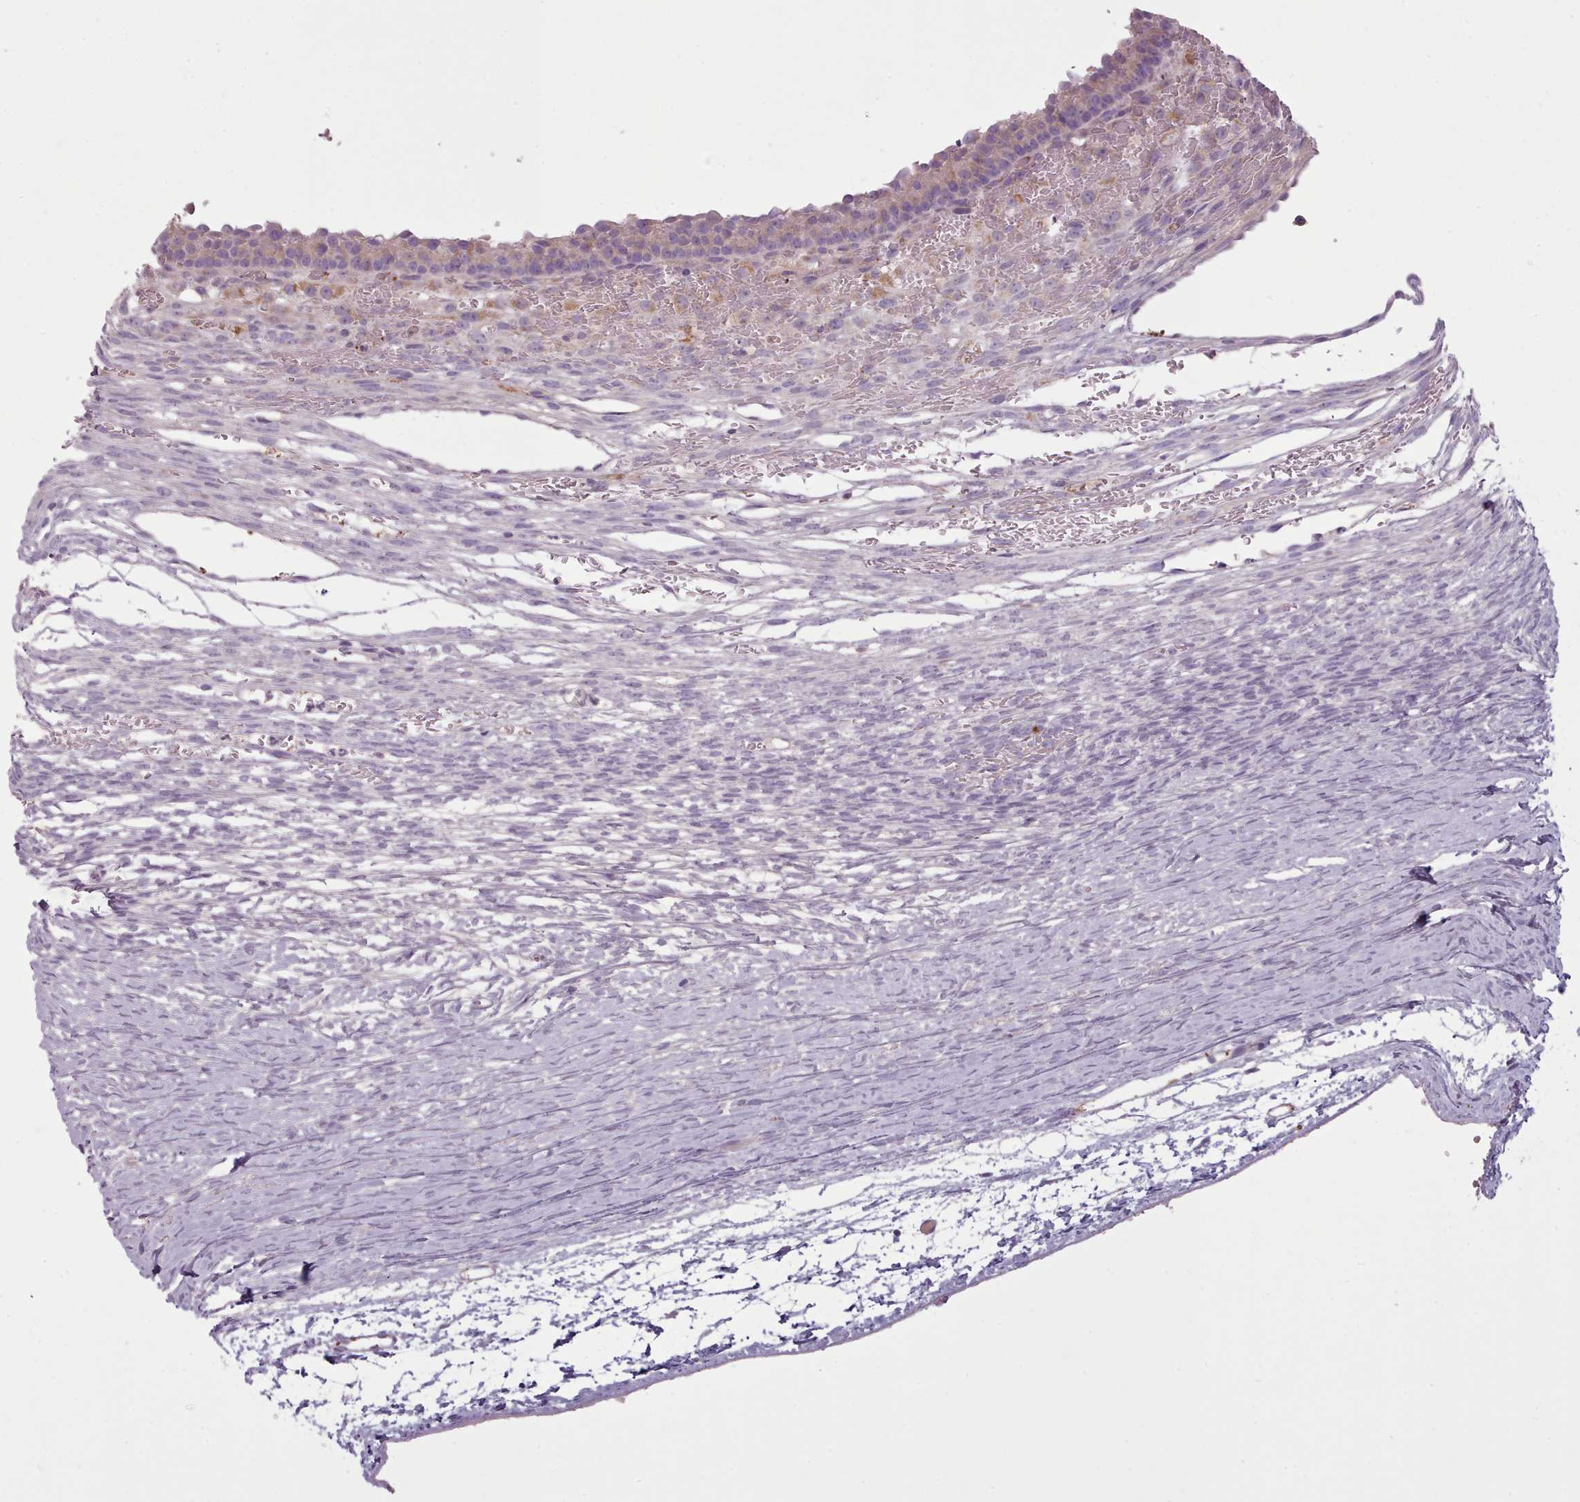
{"staining": {"intensity": "negative", "quantity": "none", "location": "none"}, "tissue": "ovary", "cell_type": "Ovarian stroma cells", "image_type": "normal", "snomed": [{"axis": "morphology", "description": "Normal tissue, NOS"}, {"axis": "topography", "description": "Ovary"}], "caption": "Immunohistochemistry histopathology image of normal ovary: human ovary stained with DAB exhibits no significant protein positivity in ovarian stroma cells.", "gene": "LAPTM5", "patient": {"sex": "female", "age": 39}}